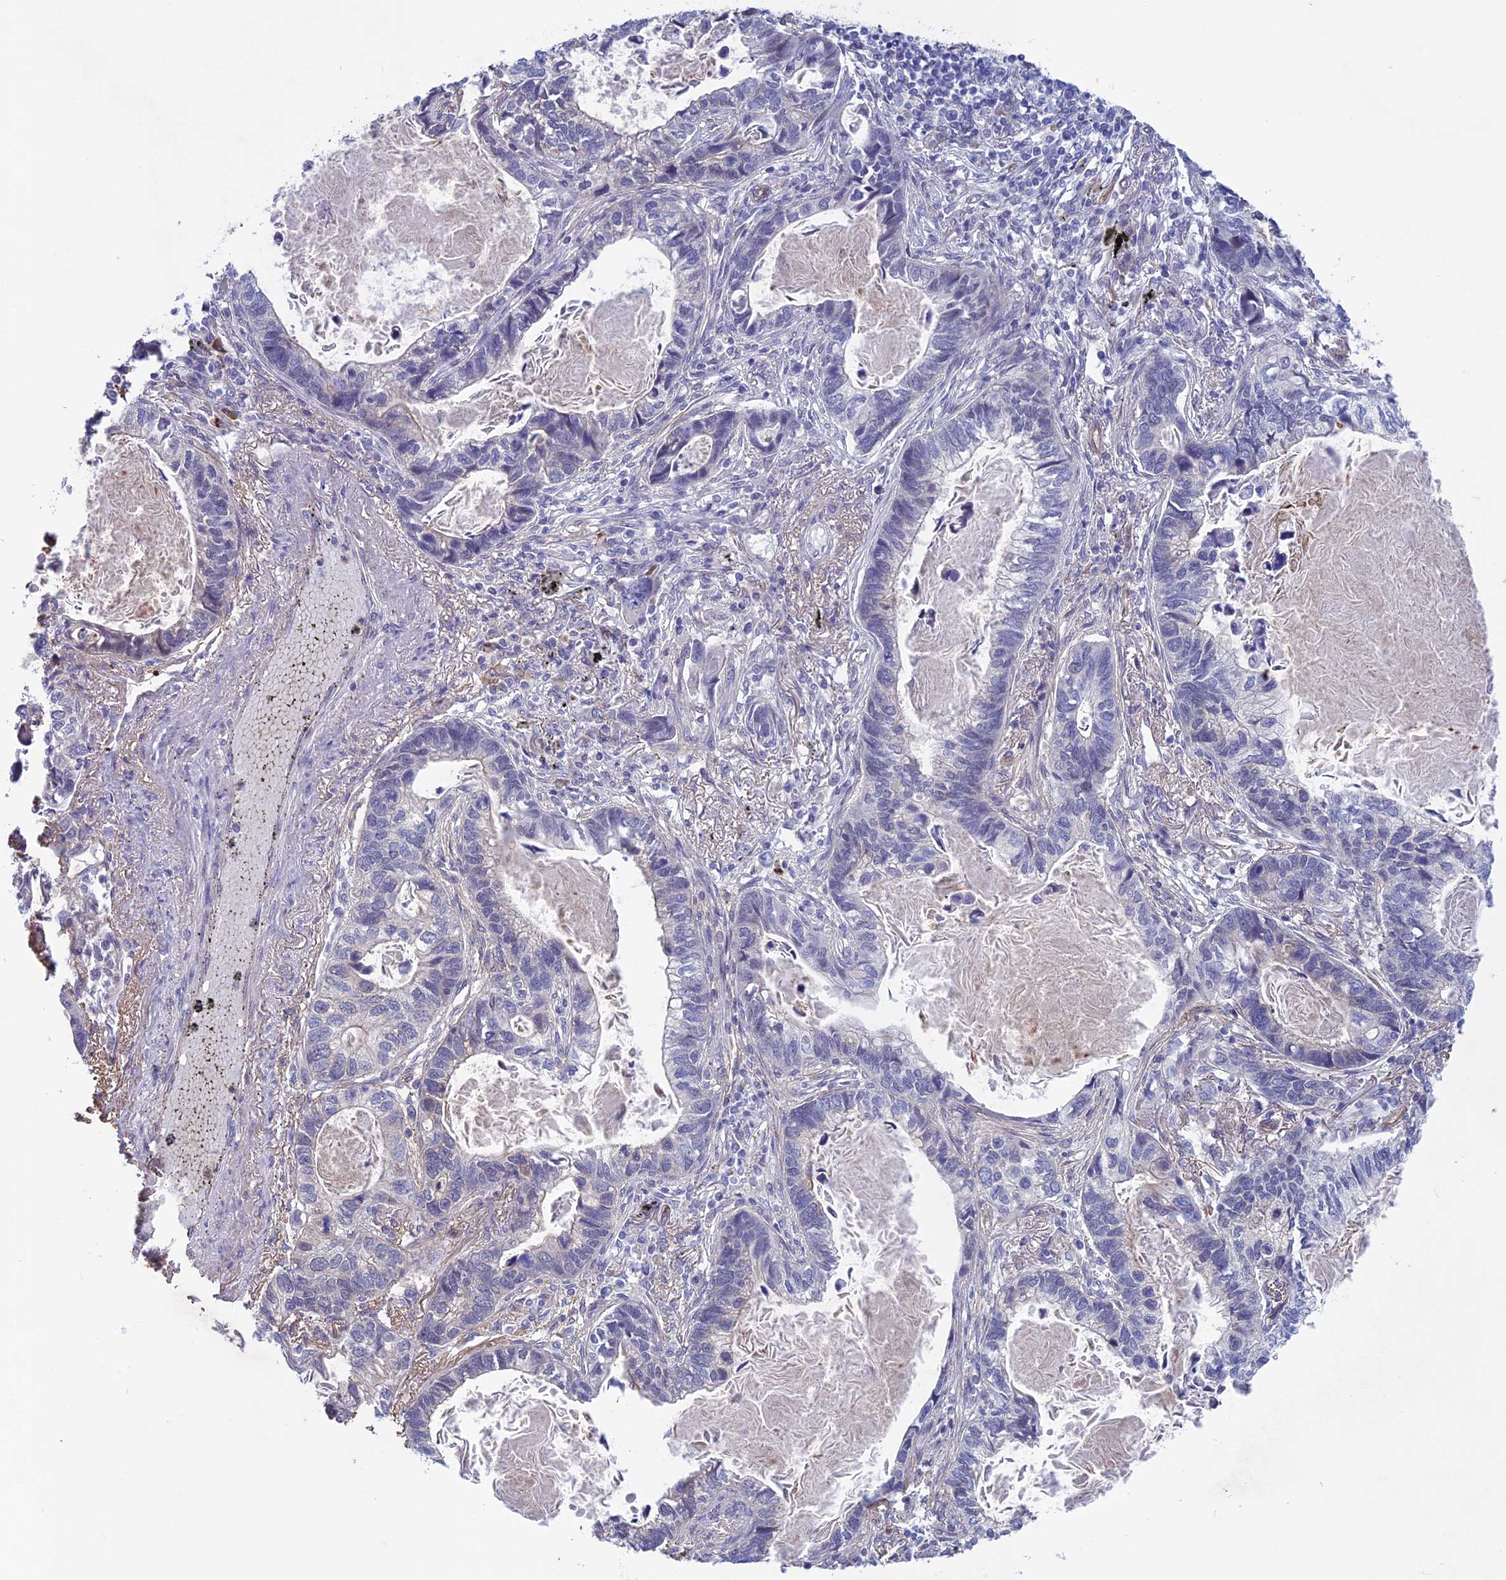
{"staining": {"intensity": "negative", "quantity": "none", "location": "none"}, "tissue": "lung cancer", "cell_type": "Tumor cells", "image_type": "cancer", "snomed": [{"axis": "morphology", "description": "Adenocarcinoma, NOS"}, {"axis": "topography", "description": "Lung"}], "caption": "This is a micrograph of IHC staining of lung cancer, which shows no expression in tumor cells. (Stains: DAB (3,3'-diaminobenzidine) IHC with hematoxylin counter stain, Microscopy: brightfield microscopy at high magnification).", "gene": "FKBPL", "patient": {"sex": "male", "age": 67}}